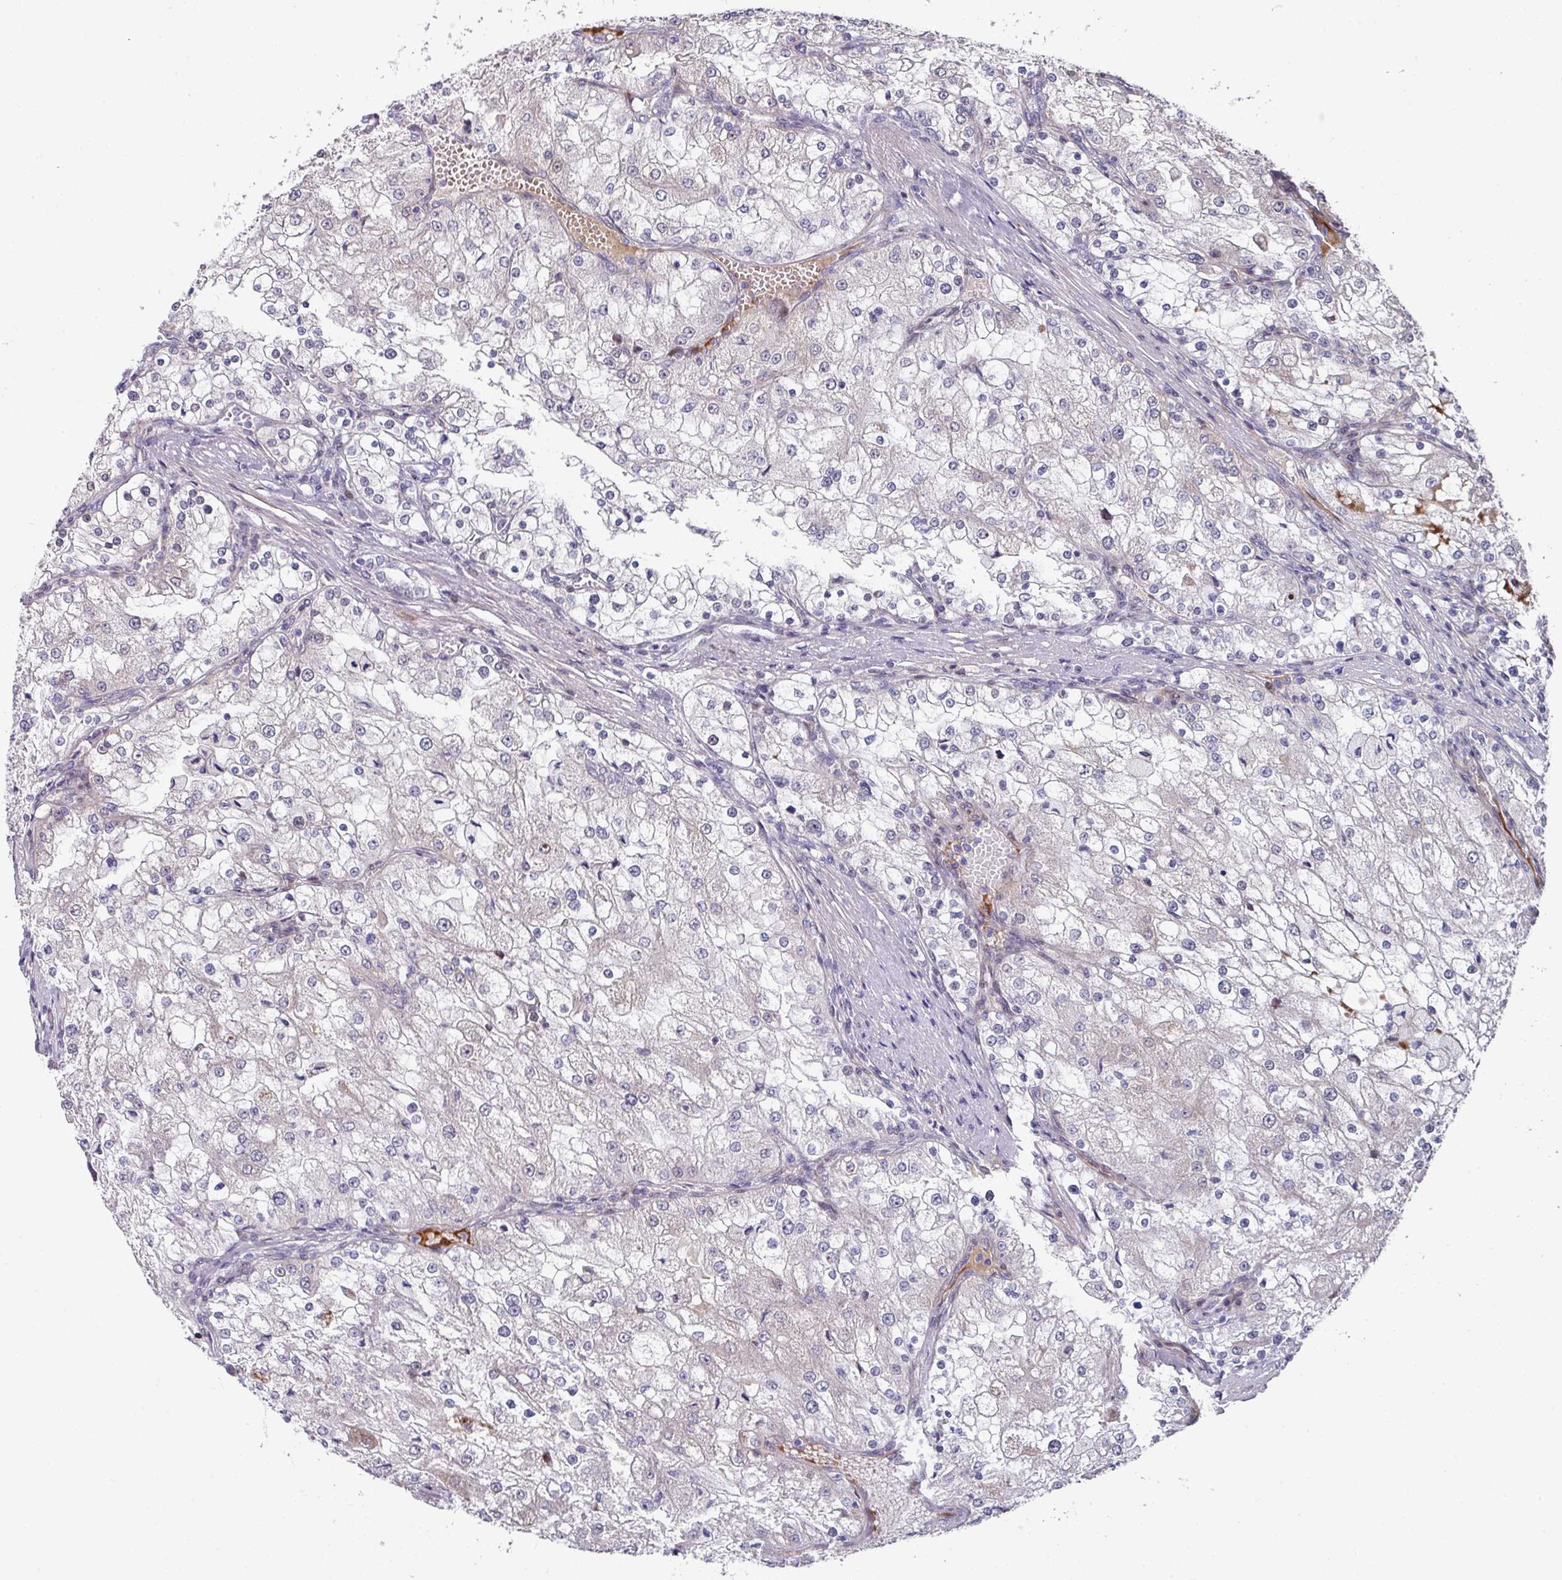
{"staining": {"intensity": "moderate", "quantity": "<25%", "location": "cytoplasmic/membranous"}, "tissue": "renal cancer", "cell_type": "Tumor cells", "image_type": "cancer", "snomed": [{"axis": "morphology", "description": "Adenocarcinoma, NOS"}, {"axis": "topography", "description": "Kidney"}], "caption": "Renal cancer (adenocarcinoma) stained for a protein (brown) shows moderate cytoplasmic/membranous positive positivity in approximately <25% of tumor cells.", "gene": "CBX7", "patient": {"sex": "female", "age": 74}}